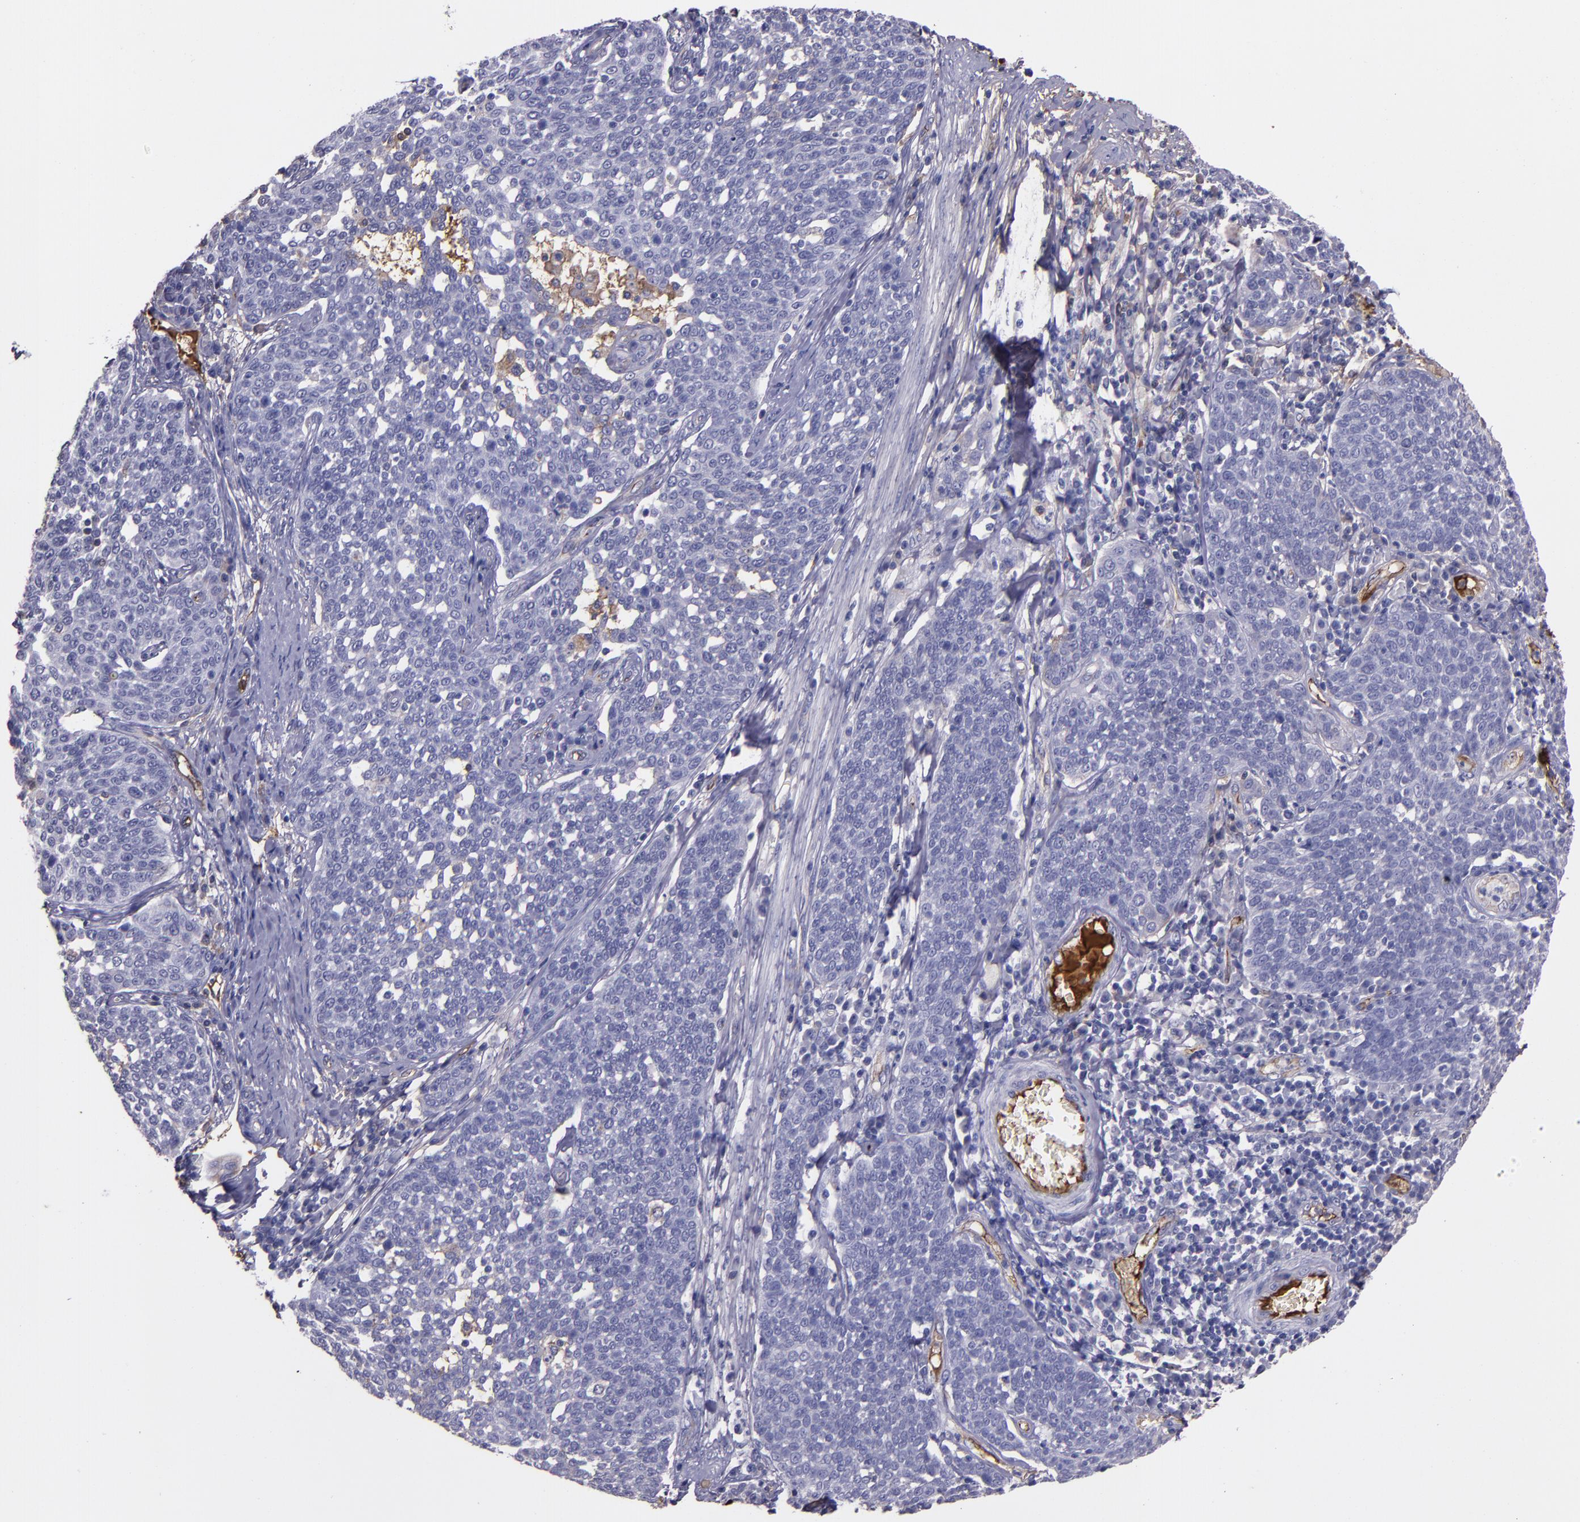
{"staining": {"intensity": "negative", "quantity": "none", "location": "none"}, "tissue": "cervical cancer", "cell_type": "Tumor cells", "image_type": "cancer", "snomed": [{"axis": "morphology", "description": "Squamous cell carcinoma, NOS"}, {"axis": "topography", "description": "Cervix"}], "caption": "This is an immunohistochemistry (IHC) photomicrograph of cervical cancer. There is no staining in tumor cells.", "gene": "A2M", "patient": {"sex": "female", "age": 34}}